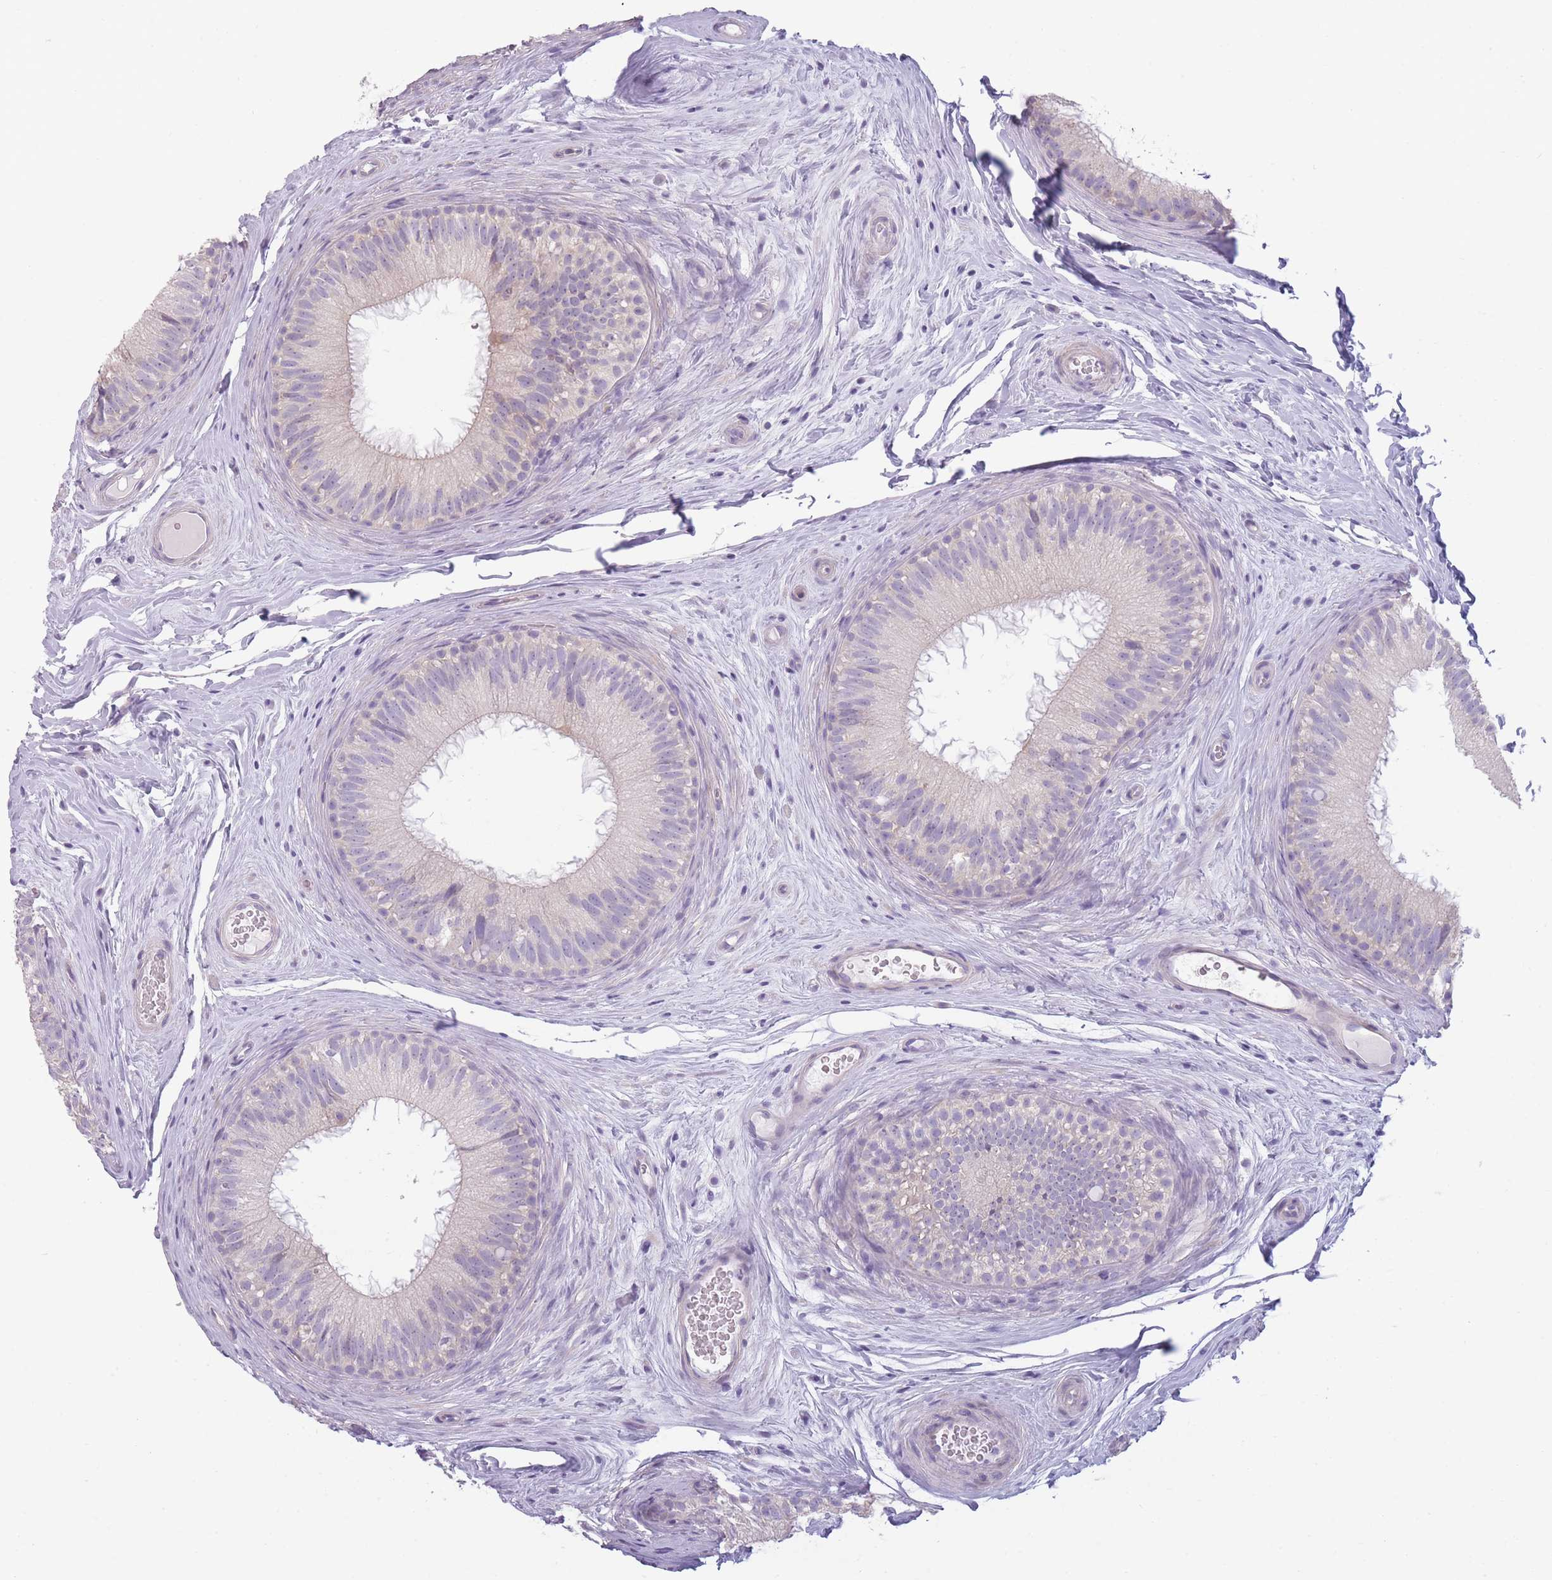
{"staining": {"intensity": "negative", "quantity": "none", "location": "none"}, "tissue": "epididymis", "cell_type": "Glandular cells", "image_type": "normal", "snomed": [{"axis": "morphology", "description": "Normal tissue, NOS"}, {"axis": "topography", "description": "Epididymis"}], "caption": "IHC photomicrograph of unremarkable epididymis: human epididymis stained with DAB reveals no significant protein staining in glandular cells.", "gene": "TMEM236", "patient": {"sex": "male", "age": 34}}